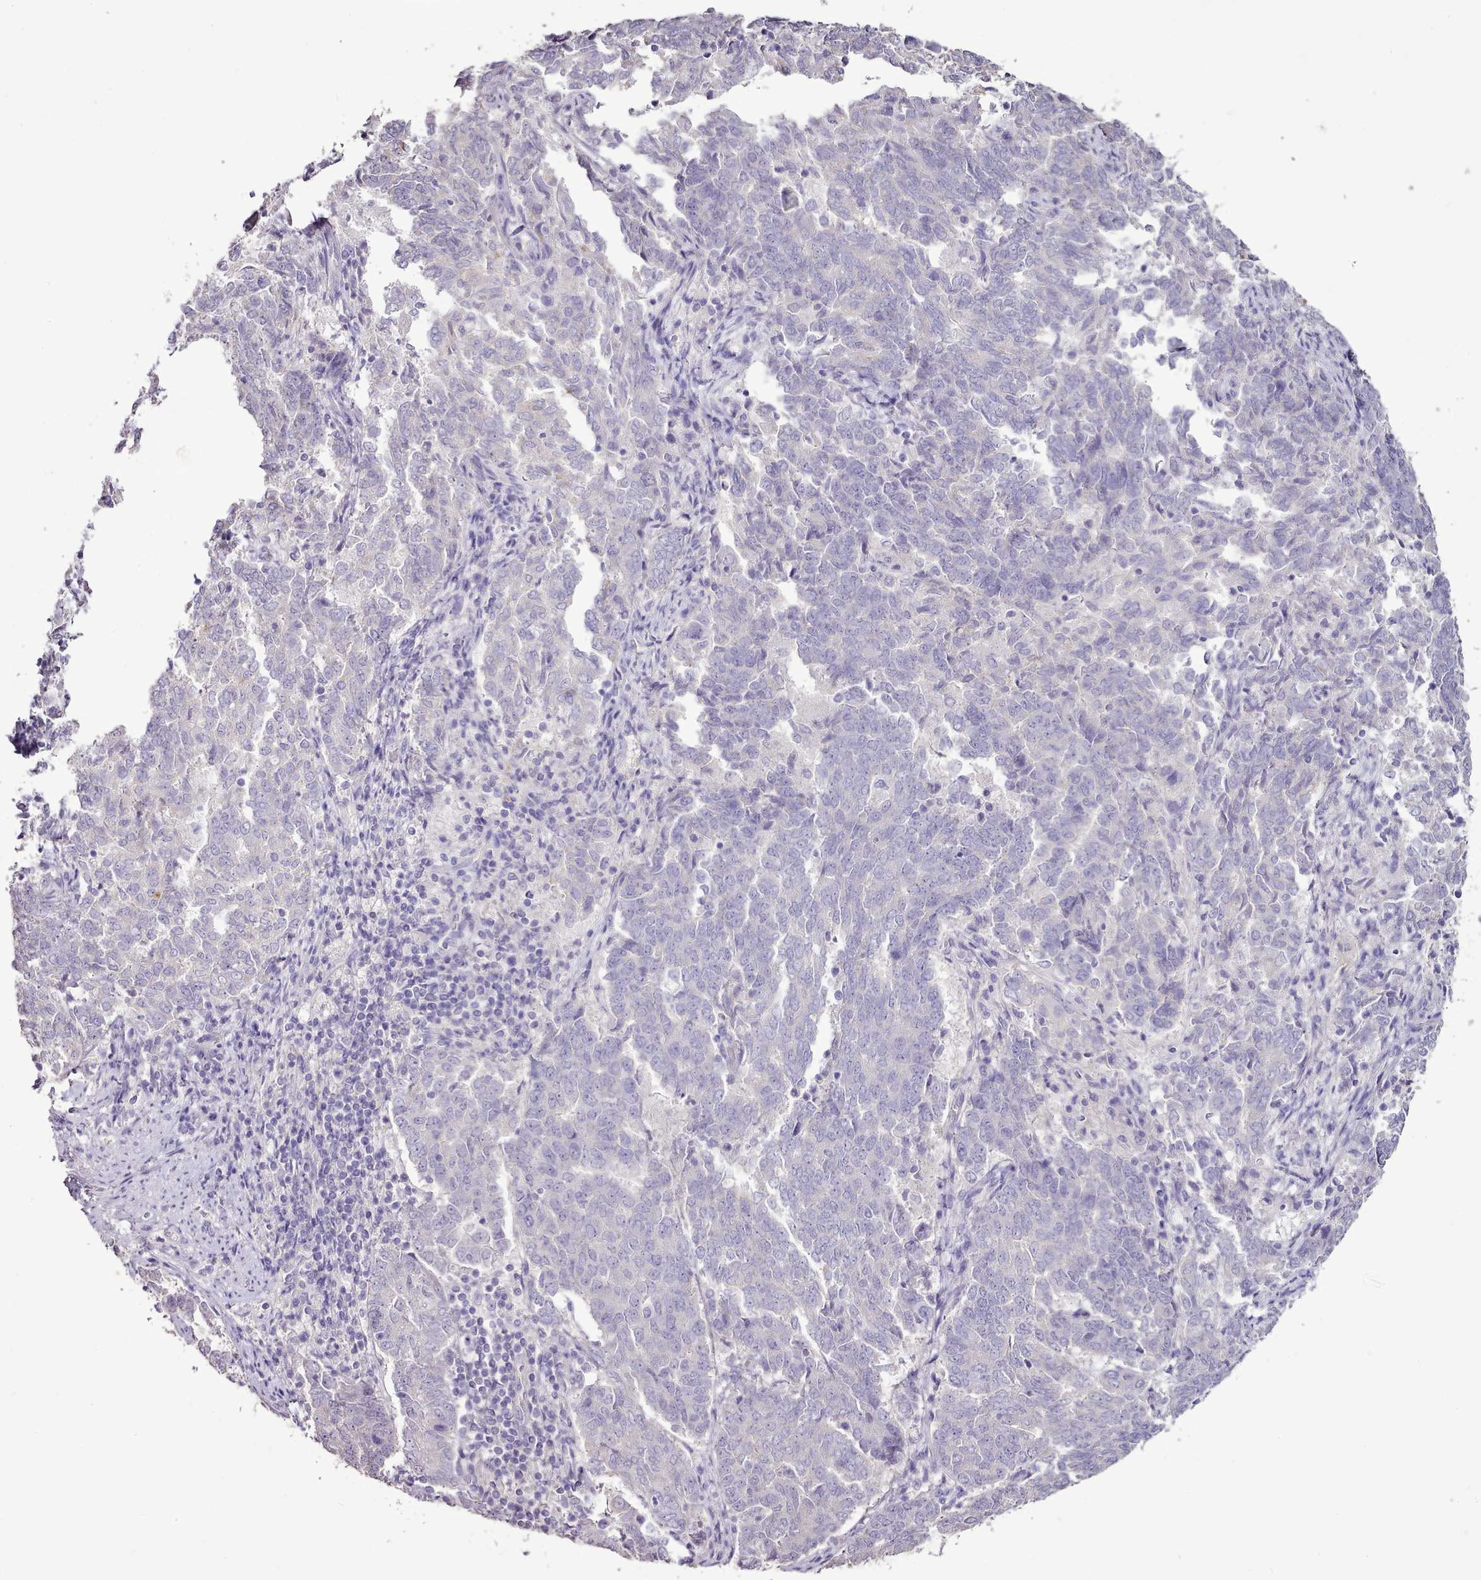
{"staining": {"intensity": "negative", "quantity": "none", "location": "none"}, "tissue": "endometrial cancer", "cell_type": "Tumor cells", "image_type": "cancer", "snomed": [{"axis": "morphology", "description": "Adenocarcinoma, NOS"}, {"axis": "topography", "description": "Endometrium"}], "caption": "DAB (3,3'-diaminobenzidine) immunohistochemical staining of endometrial cancer displays no significant positivity in tumor cells.", "gene": "BLOC1S2", "patient": {"sex": "female", "age": 80}}